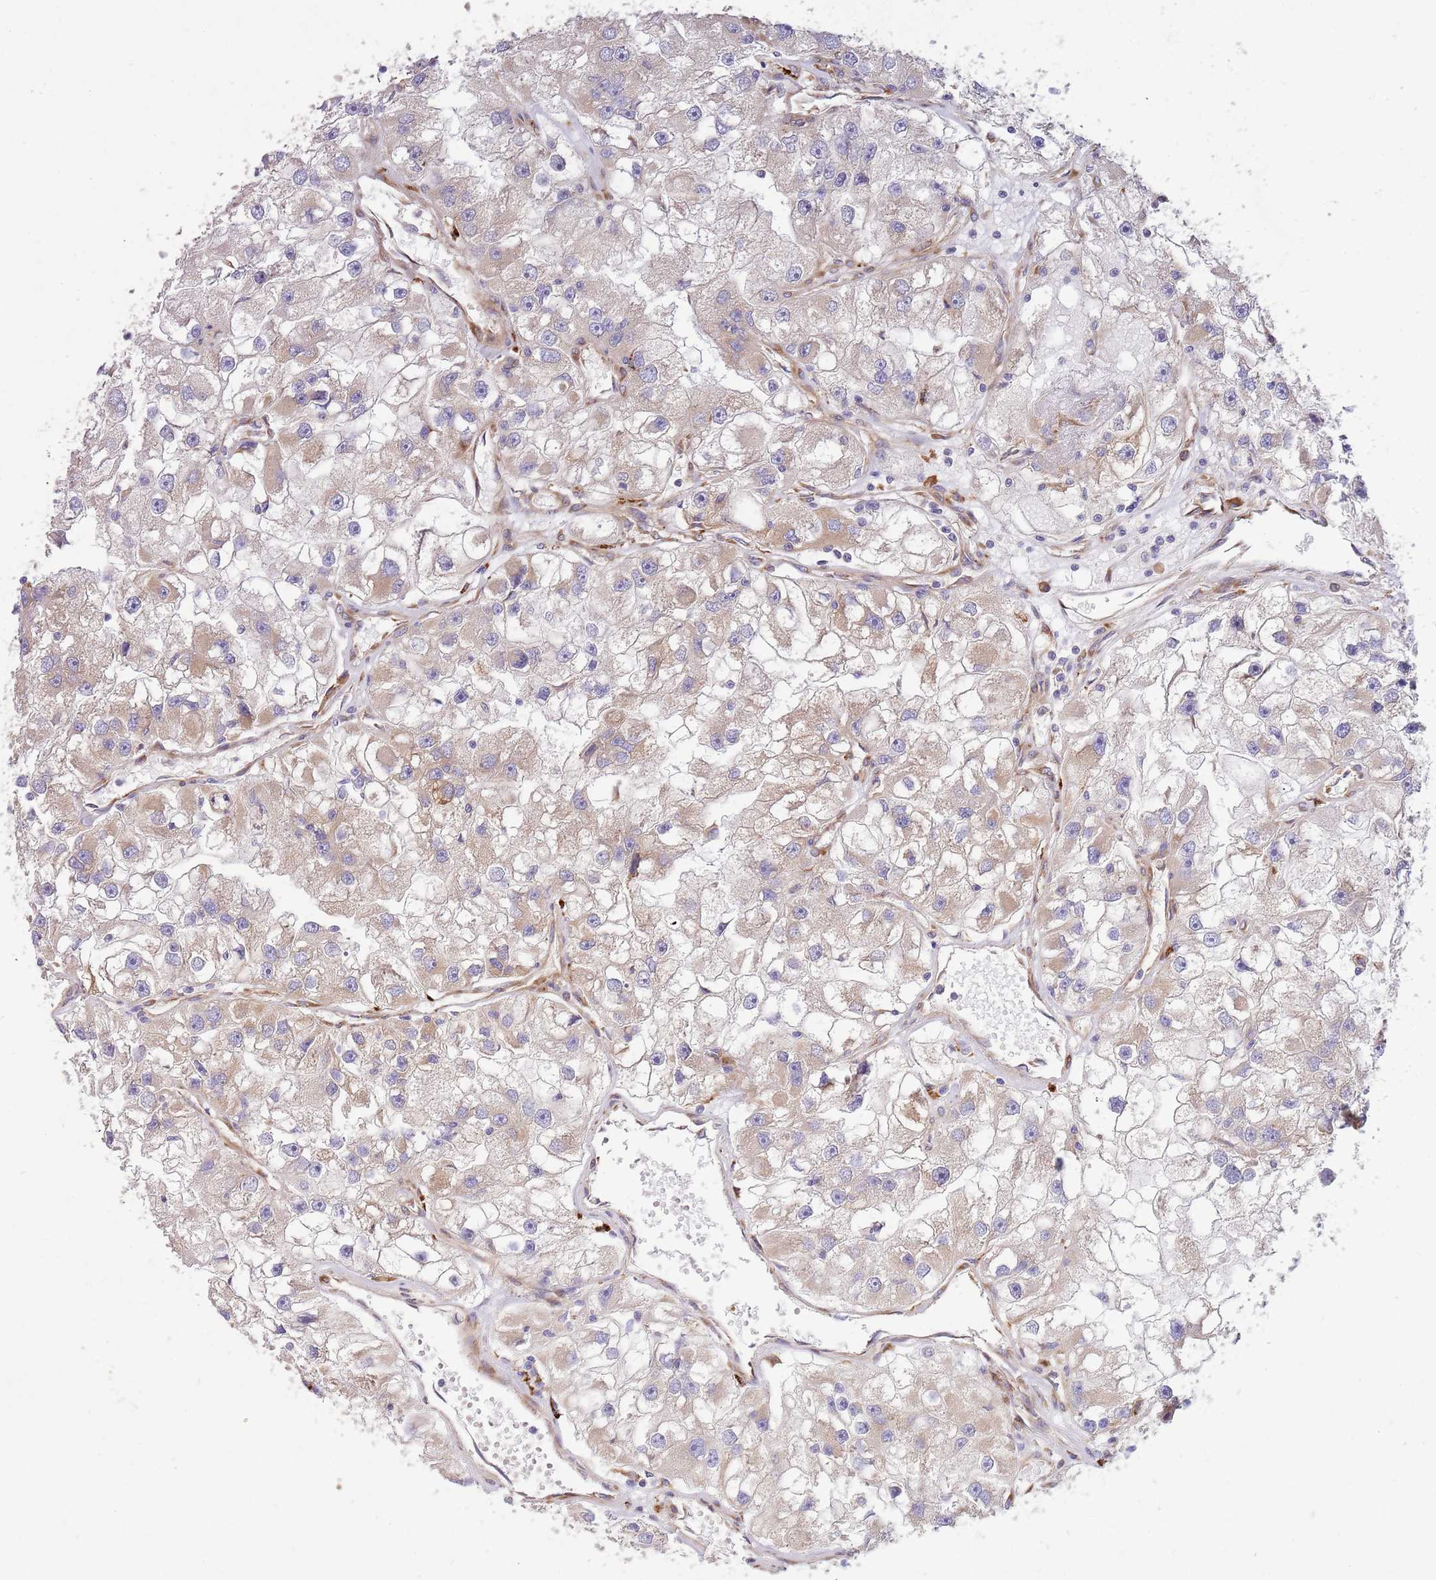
{"staining": {"intensity": "weak", "quantity": "25%-75%", "location": "cytoplasmic/membranous"}, "tissue": "renal cancer", "cell_type": "Tumor cells", "image_type": "cancer", "snomed": [{"axis": "morphology", "description": "Adenocarcinoma, NOS"}, {"axis": "topography", "description": "Kidney"}], "caption": "A high-resolution micrograph shows immunohistochemistry (IHC) staining of renal cancer (adenocarcinoma), which reveals weak cytoplasmic/membranous expression in approximately 25%-75% of tumor cells. (DAB IHC, brown staining for protein, blue staining for nuclei).", "gene": "ARMCX6", "patient": {"sex": "male", "age": 63}}